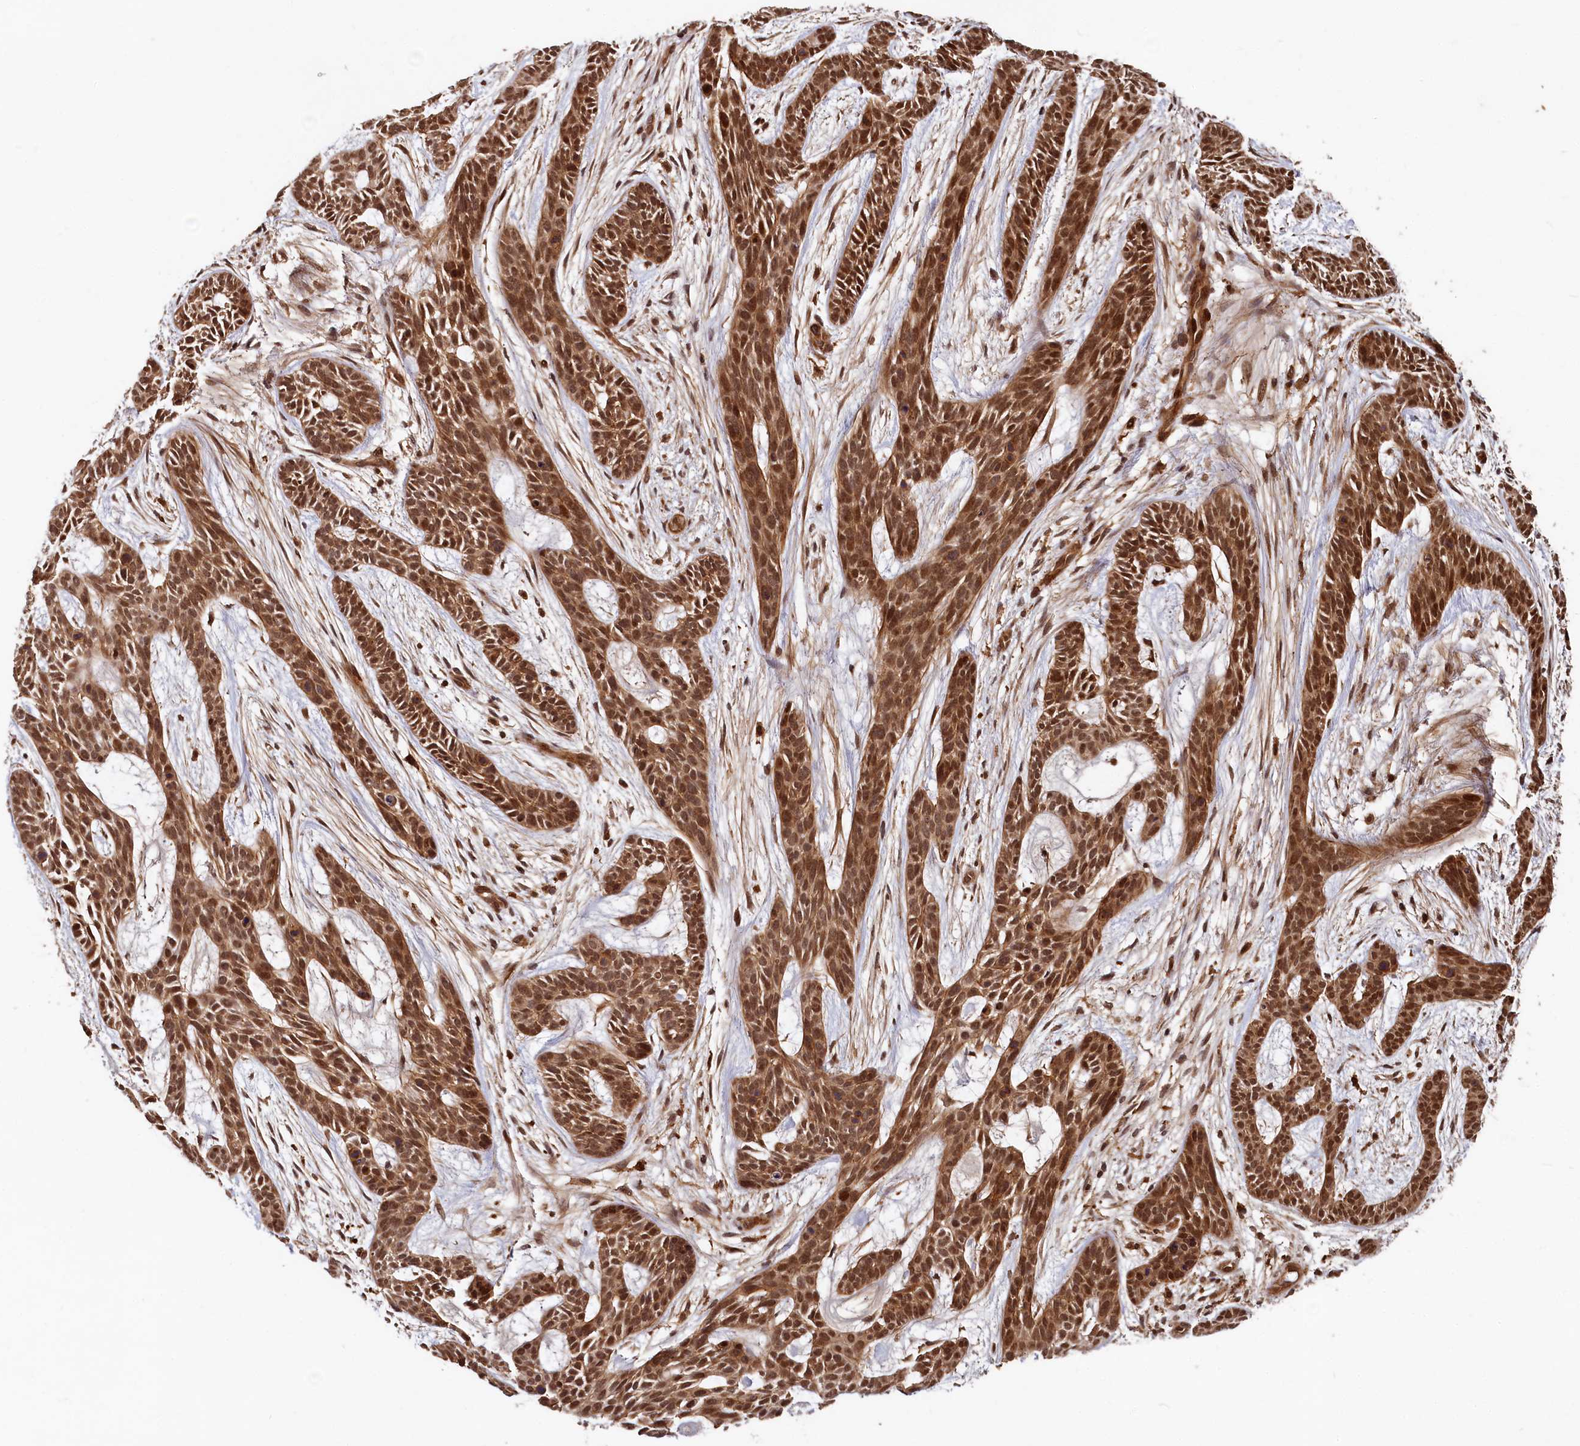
{"staining": {"intensity": "moderate", "quantity": ">75%", "location": "cytoplasmic/membranous,nuclear"}, "tissue": "skin cancer", "cell_type": "Tumor cells", "image_type": "cancer", "snomed": [{"axis": "morphology", "description": "Basal cell carcinoma"}, {"axis": "topography", "description": "Skin"}], "caption": "Moderate cytoplasmic/membranous and nuclear staining is appreciated in approximately >75% of tumor cells in skin cancer. The protein is stained brown, and the nuclei are stained in blue (DAB IHC with brightfield microscopy, high magnification).", "gene": "TRIM23", "patient": {"sex": "male", "age": 89}}